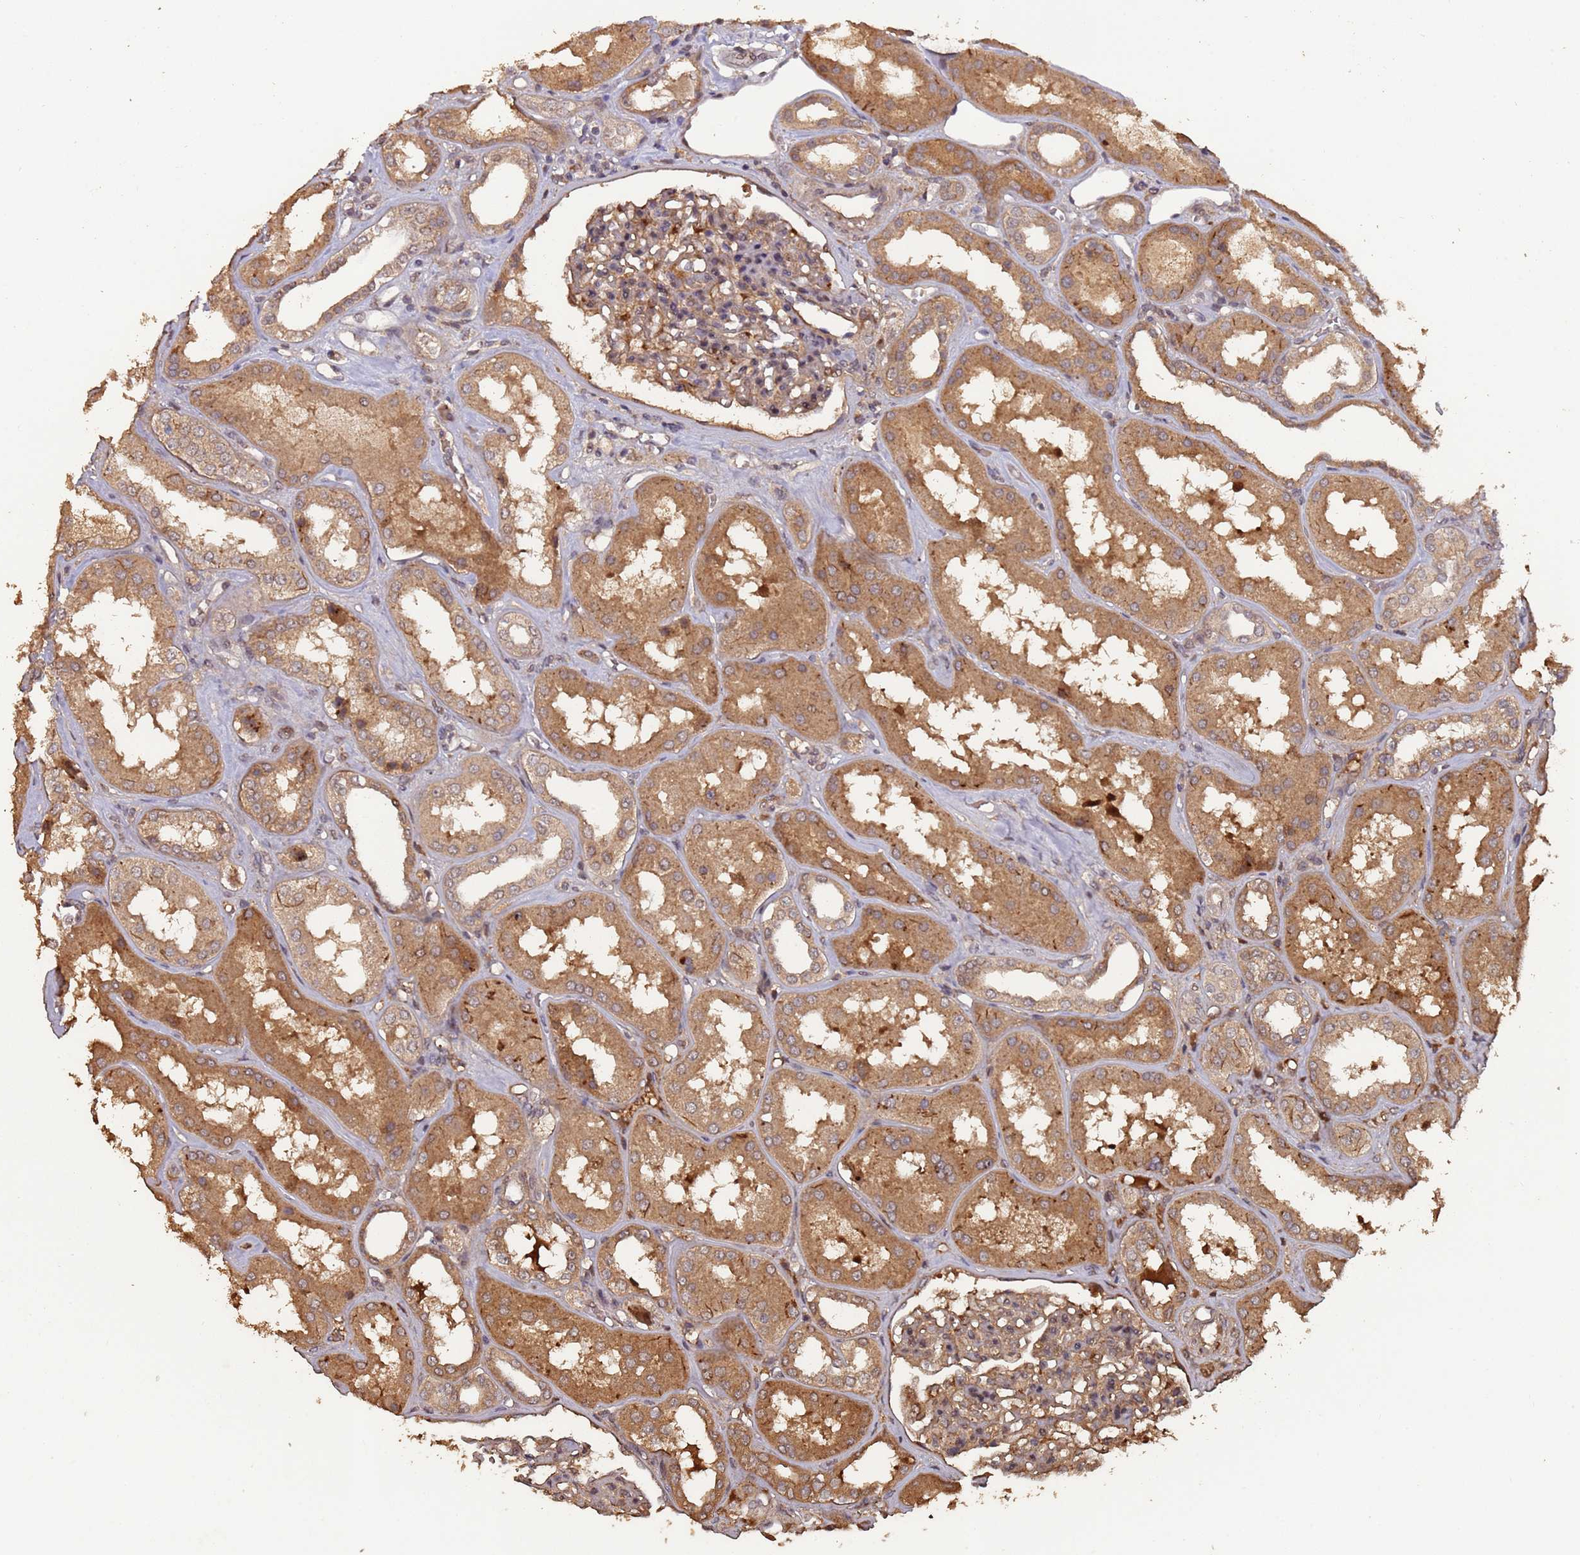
{"staining": {"intensity": "moderate", "quantity": "25%-75%", "location": "cytoplasmic/membranous,nuclear"}, "tissue": "kidney", "cell_type": "Cells in glomeruli", "image_type": "normal", "snomed": [{"axis": "morphology", "description": "Normal tissue, NOS"}, {"axis": "topography", "description": "Kidney"}], "caption": "Kidney stained with DAB (3,3'-diaminobenzidine) immunohistochemistry (IHC) reveals medium levels of moderate cytoplasmic/membranous,nuclear positivity in approximately 25%-75% of cells in glomeruli.", "gene": "FRAT1", "patient": {"sex": "female", "age": 56}}